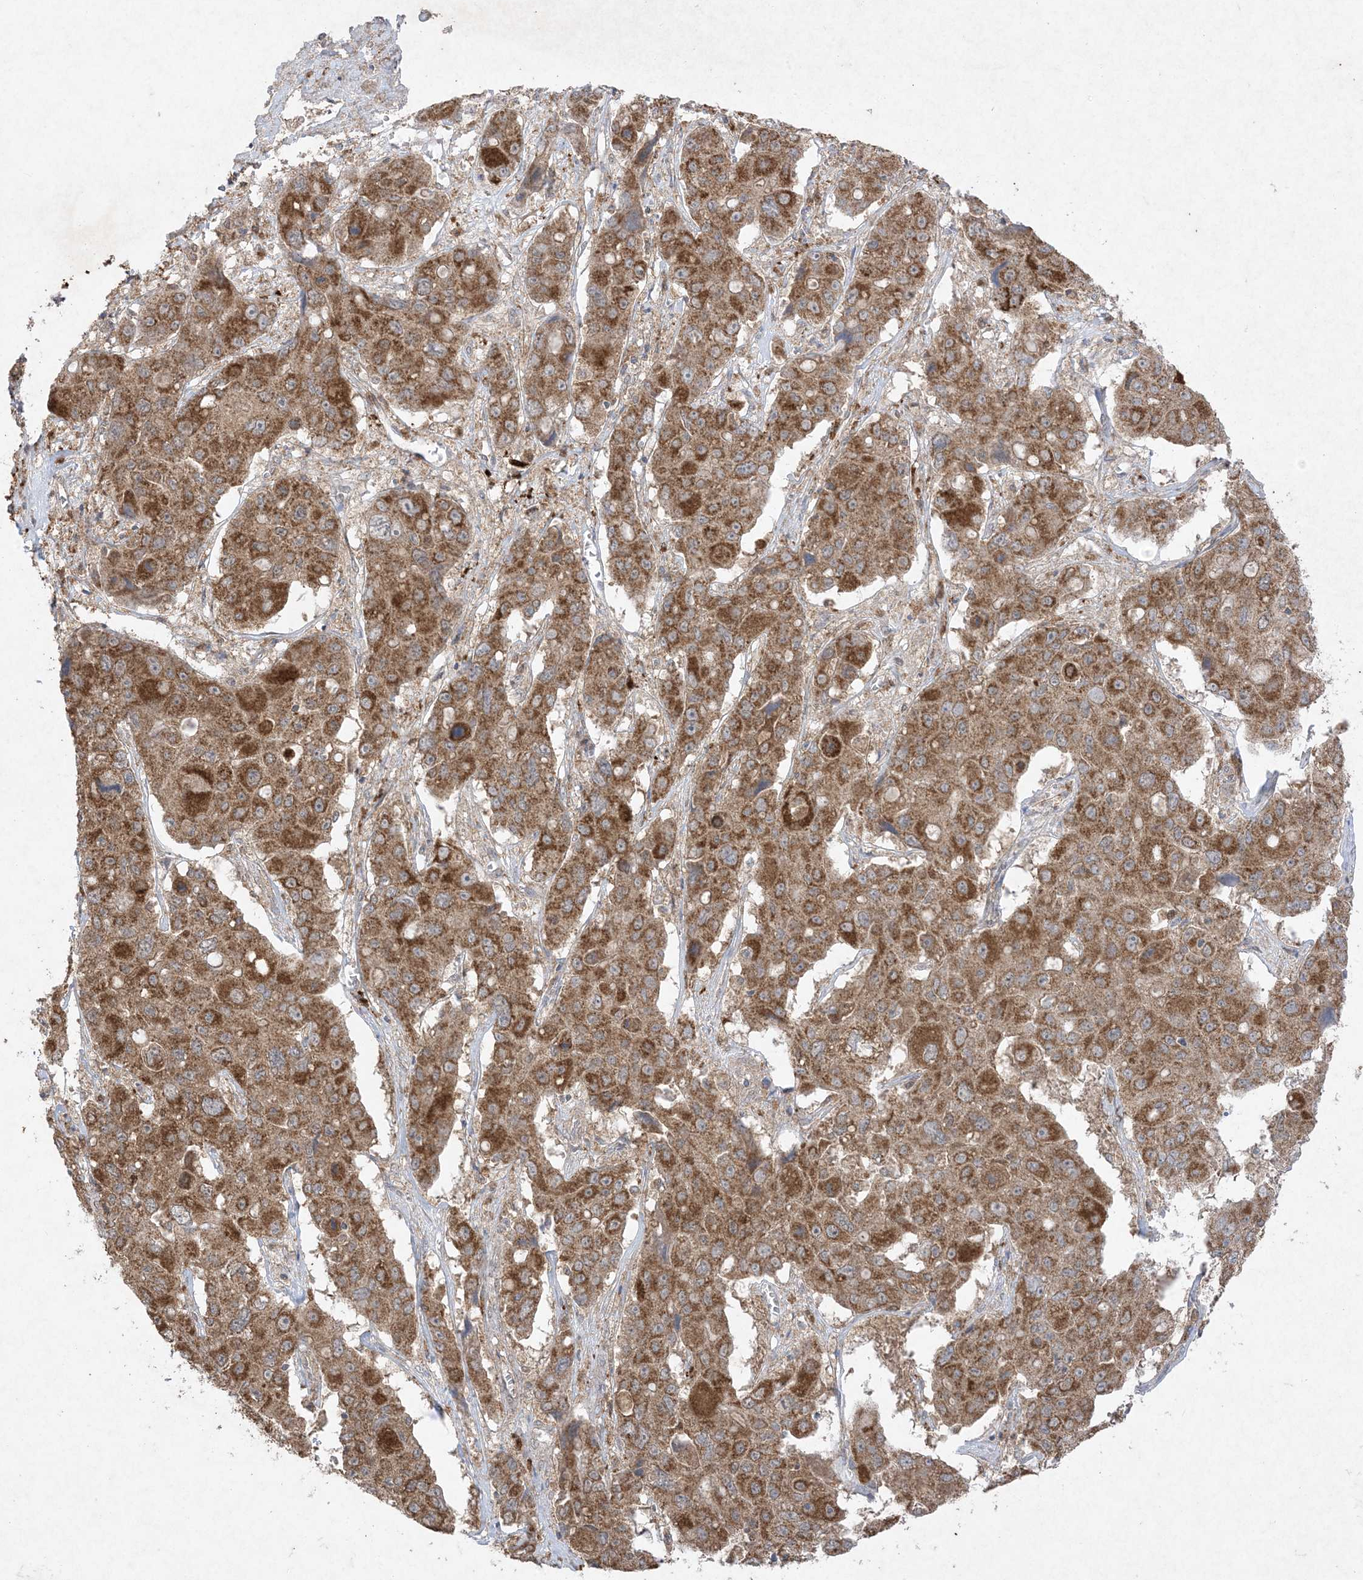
{"staining": {"intensity": "moderate", "quantity": ">75%", "location": "cytoplasmic/membranous"}, "tissue": "liver cancer", "cell_type": "Tumor cells", "image_type": "cancer", "snomed": [{"axis": "morphology", "description": "Cholangiocarcinoma"}, {"axis": "topography", "description": "Liver"}], "caption": "Cholangiocarcinoma (liver) stained for a protein (brown) reveals moderate cytoplasmic/membranous positive expression in about >75% of tumor cells.", "gene": "UBE2C", "patient": {"sex": "male", "age": 67}}